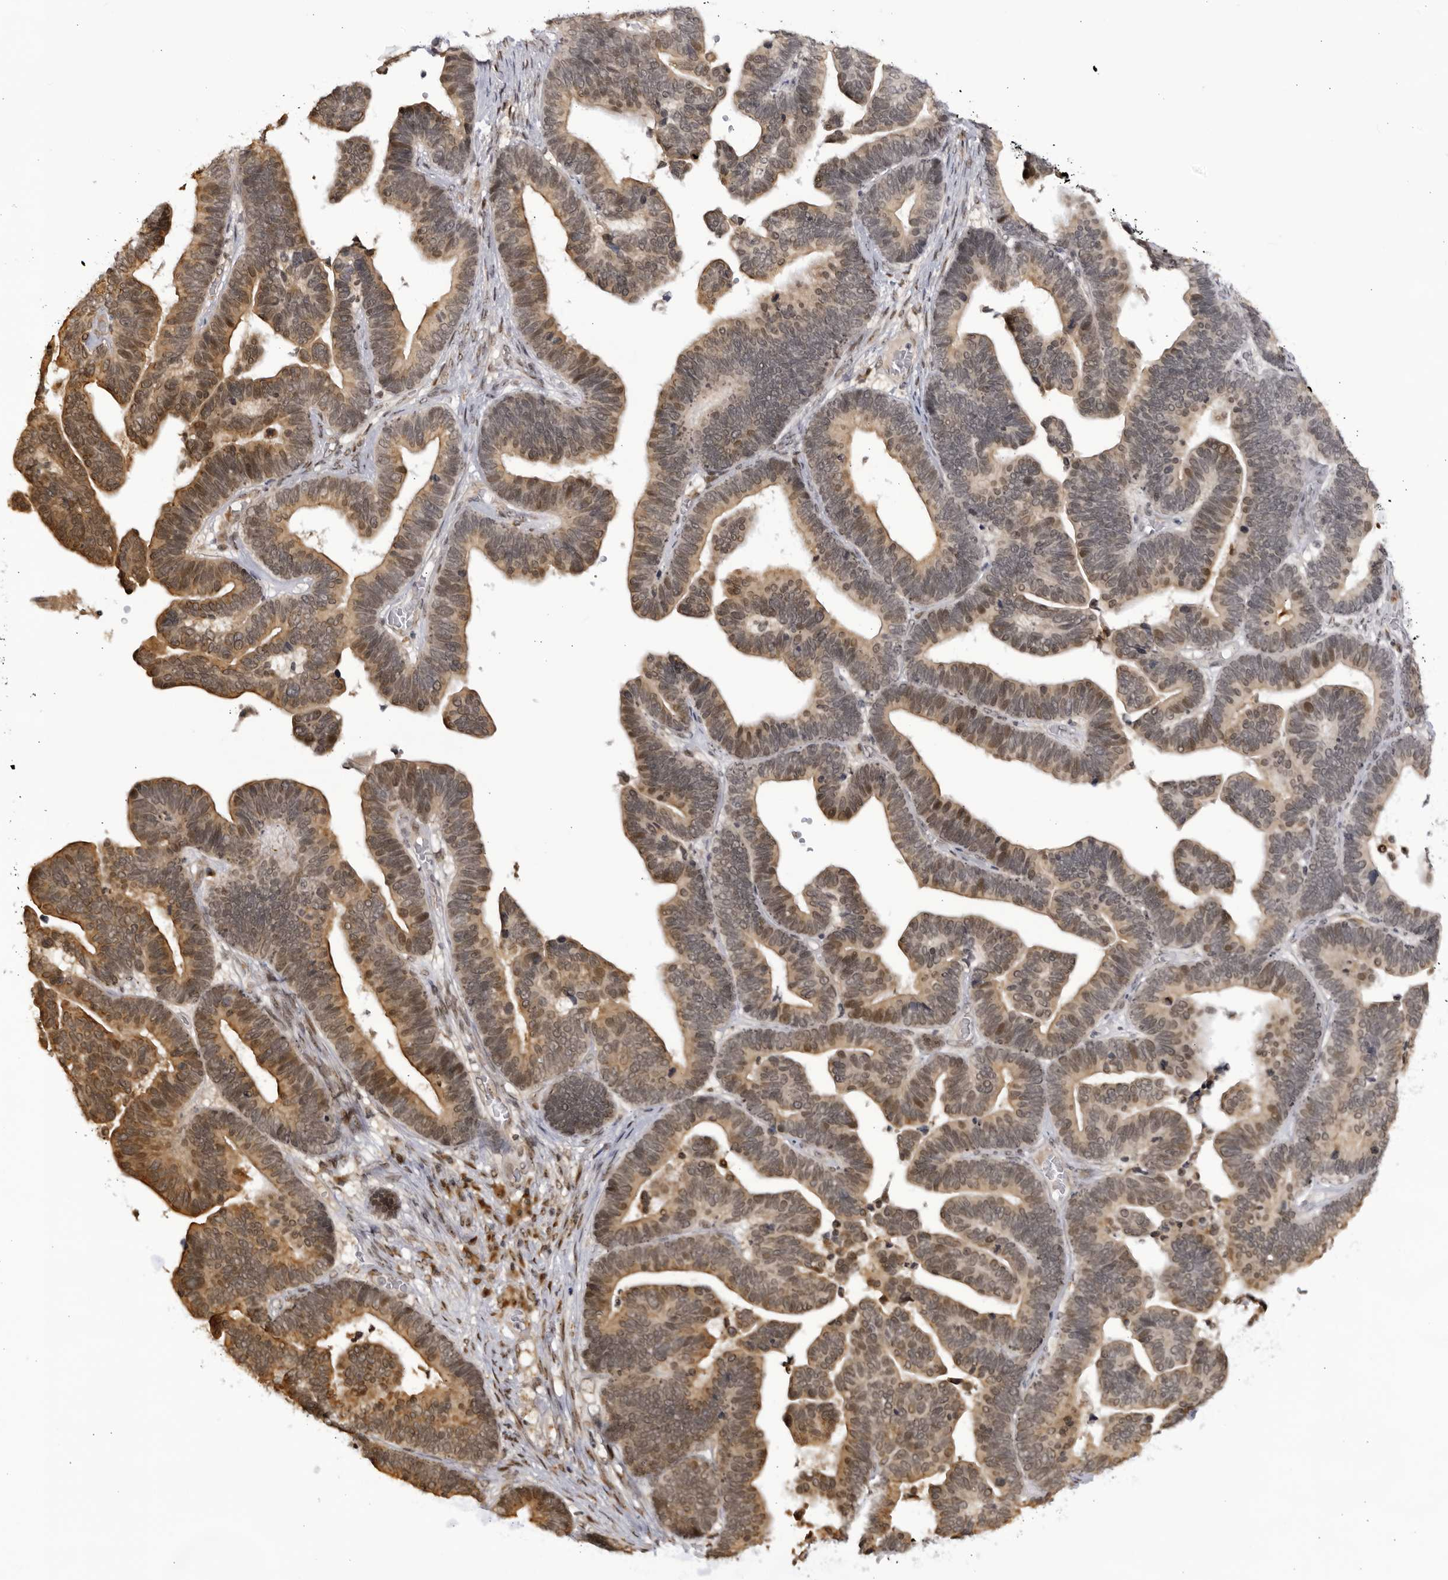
{"staining": {"intensity": "weak", "quantity": "25%-75%", "location": "cytoplasmic/membranous,nuclear"}, "tissue": "ovarian cancer", "cell_type": "Tumor cells", "image_type": "cancer", "snomed": [{"axis": "morphology", "description": "Cystadenocarcinoma, serous, NOS"}, {"axis": "topography", "description": "Ovary"}], "caption": "Immunohistochemical staining of human ovarian cancer shows low levels of weak cytoplasmic/membranous and nuclear positivity in approximately 25%-75% of tumor cells.", "gene": "RASGEF1C", "patient": {"sex": "female", "age": 56}}